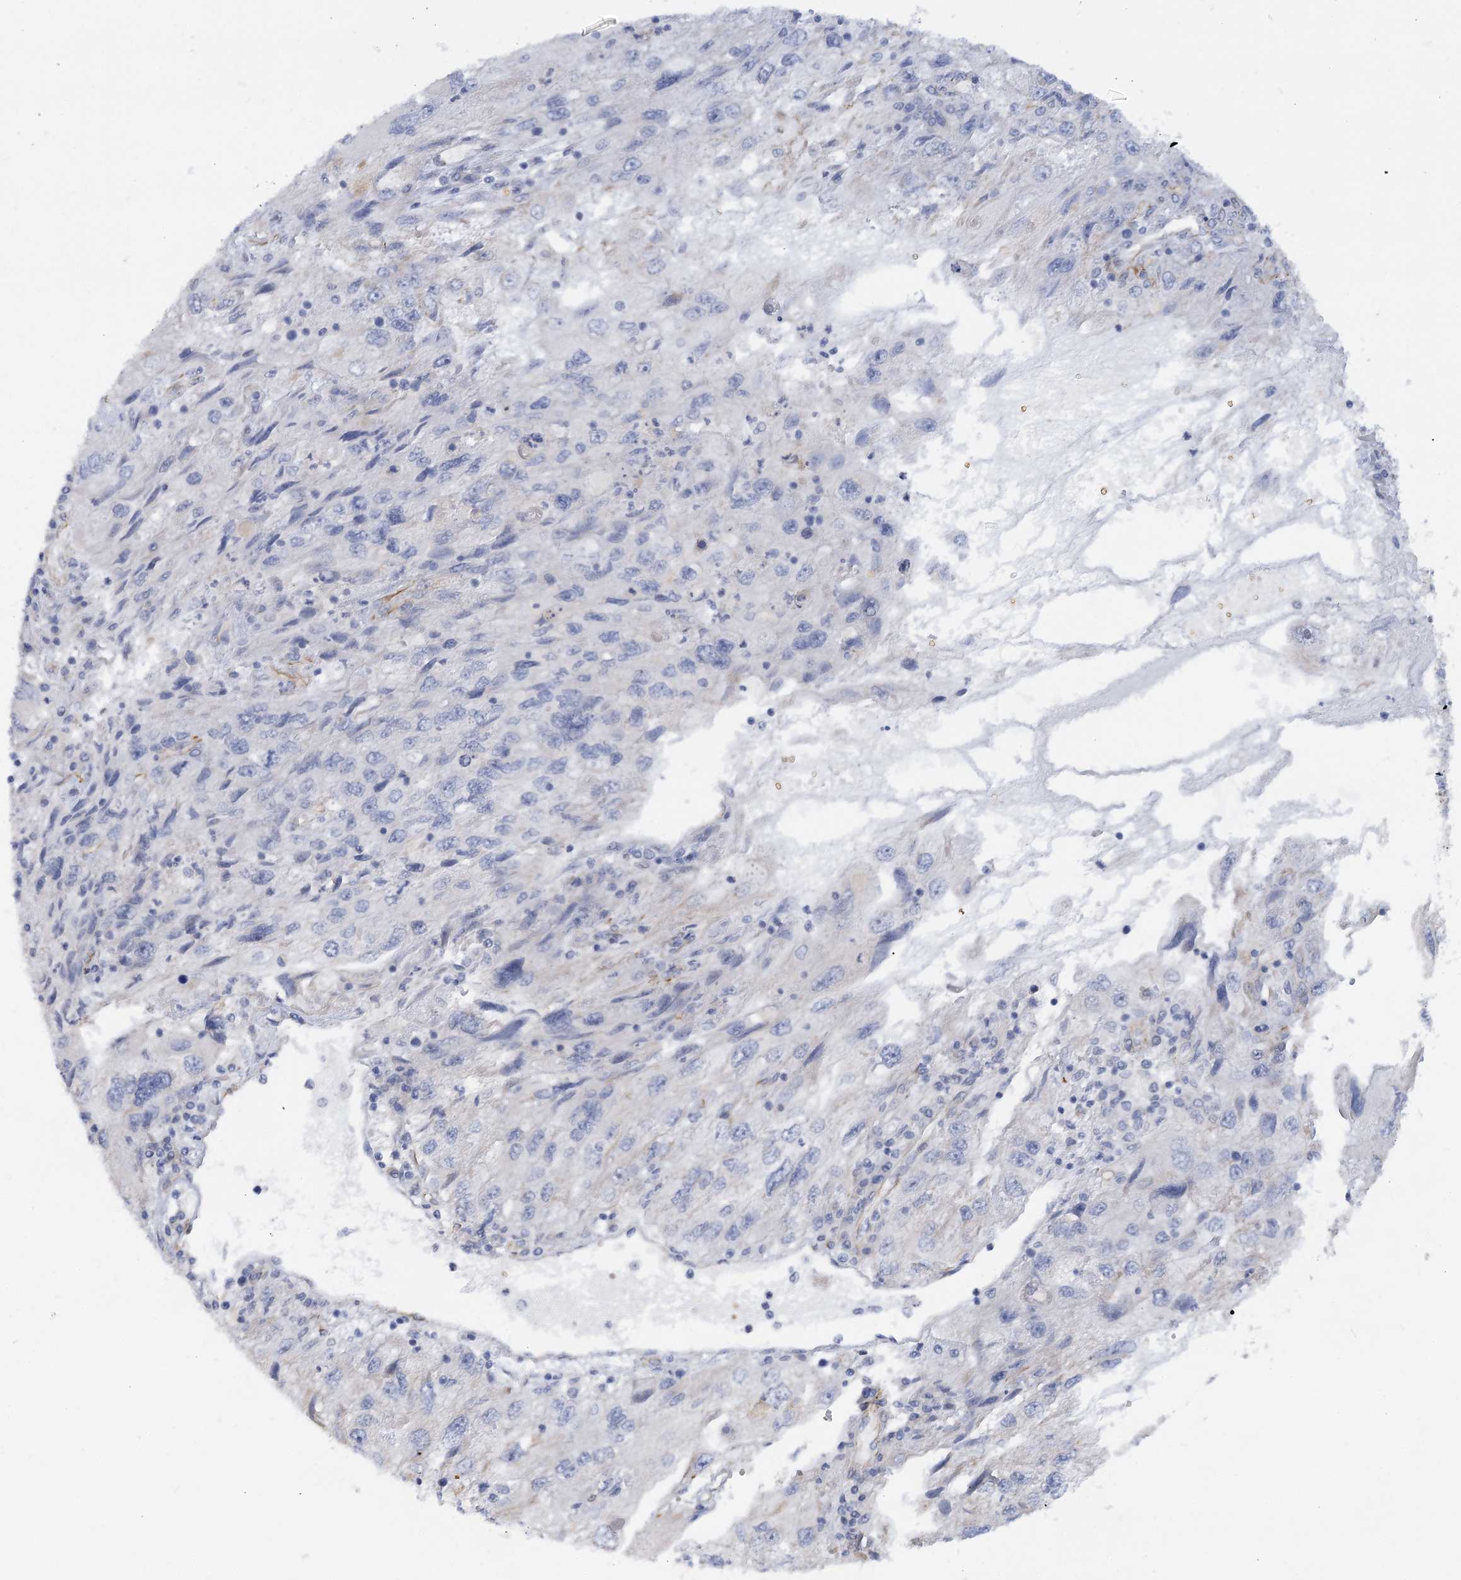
{"staining": {"intensity": "negative", "quantity": "none", "location": "none"}, "tissue": "endometrial cancer", "cell_type": "Tumor cells", "image_type": "cancer", "snomed": [{"axis": "morphology", "description": "Adenocarcinoma, NOS"}, {"axis": "topography", "description": "Endometrium"}], "caption": "A histopathology image of human endometrial cancer is negative for staining in tumor cells.", "gene": "NELL2", "patient": {"sex": "female", "age": 49}}